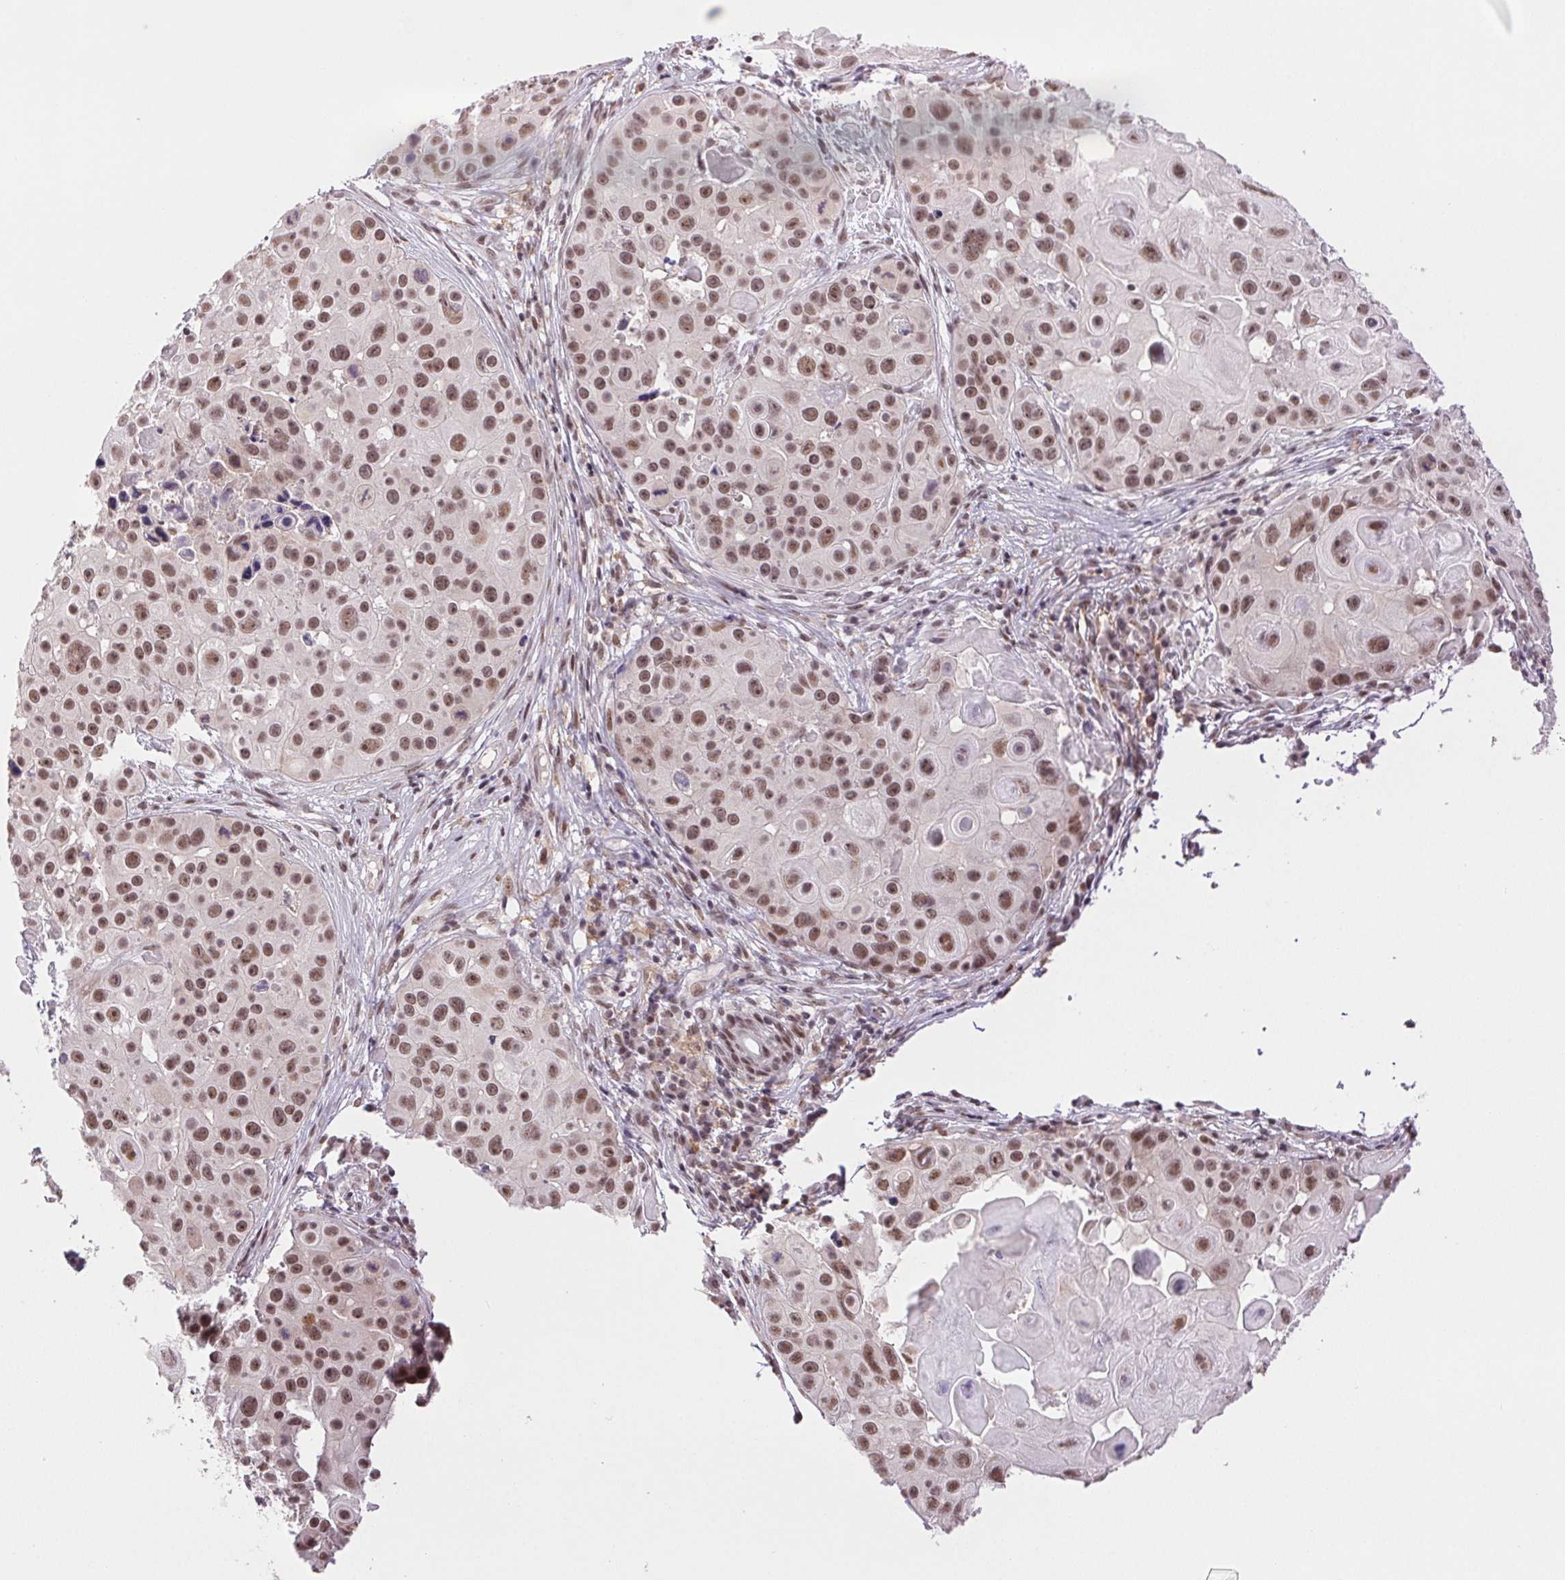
{"staining": {"intensity": "moderate", "quantity": ">75%", "location": "nuclear"}, "tissue": "skin cancer", "cell_type": "Tumor cells", "image_type": "cancer", "snomed": [{"axis": "morphology", "description": "Squamous cell carcinoma, NOS"}, {"axis": "topography", "description": "Skin"}], "caption": "Moderate nuclear protein expression is present in about >75% of tumor cells in squamous cell carcinoma (skin).", "gene": "PRPF18", "patient": {"sex": "male", "age": 92}}